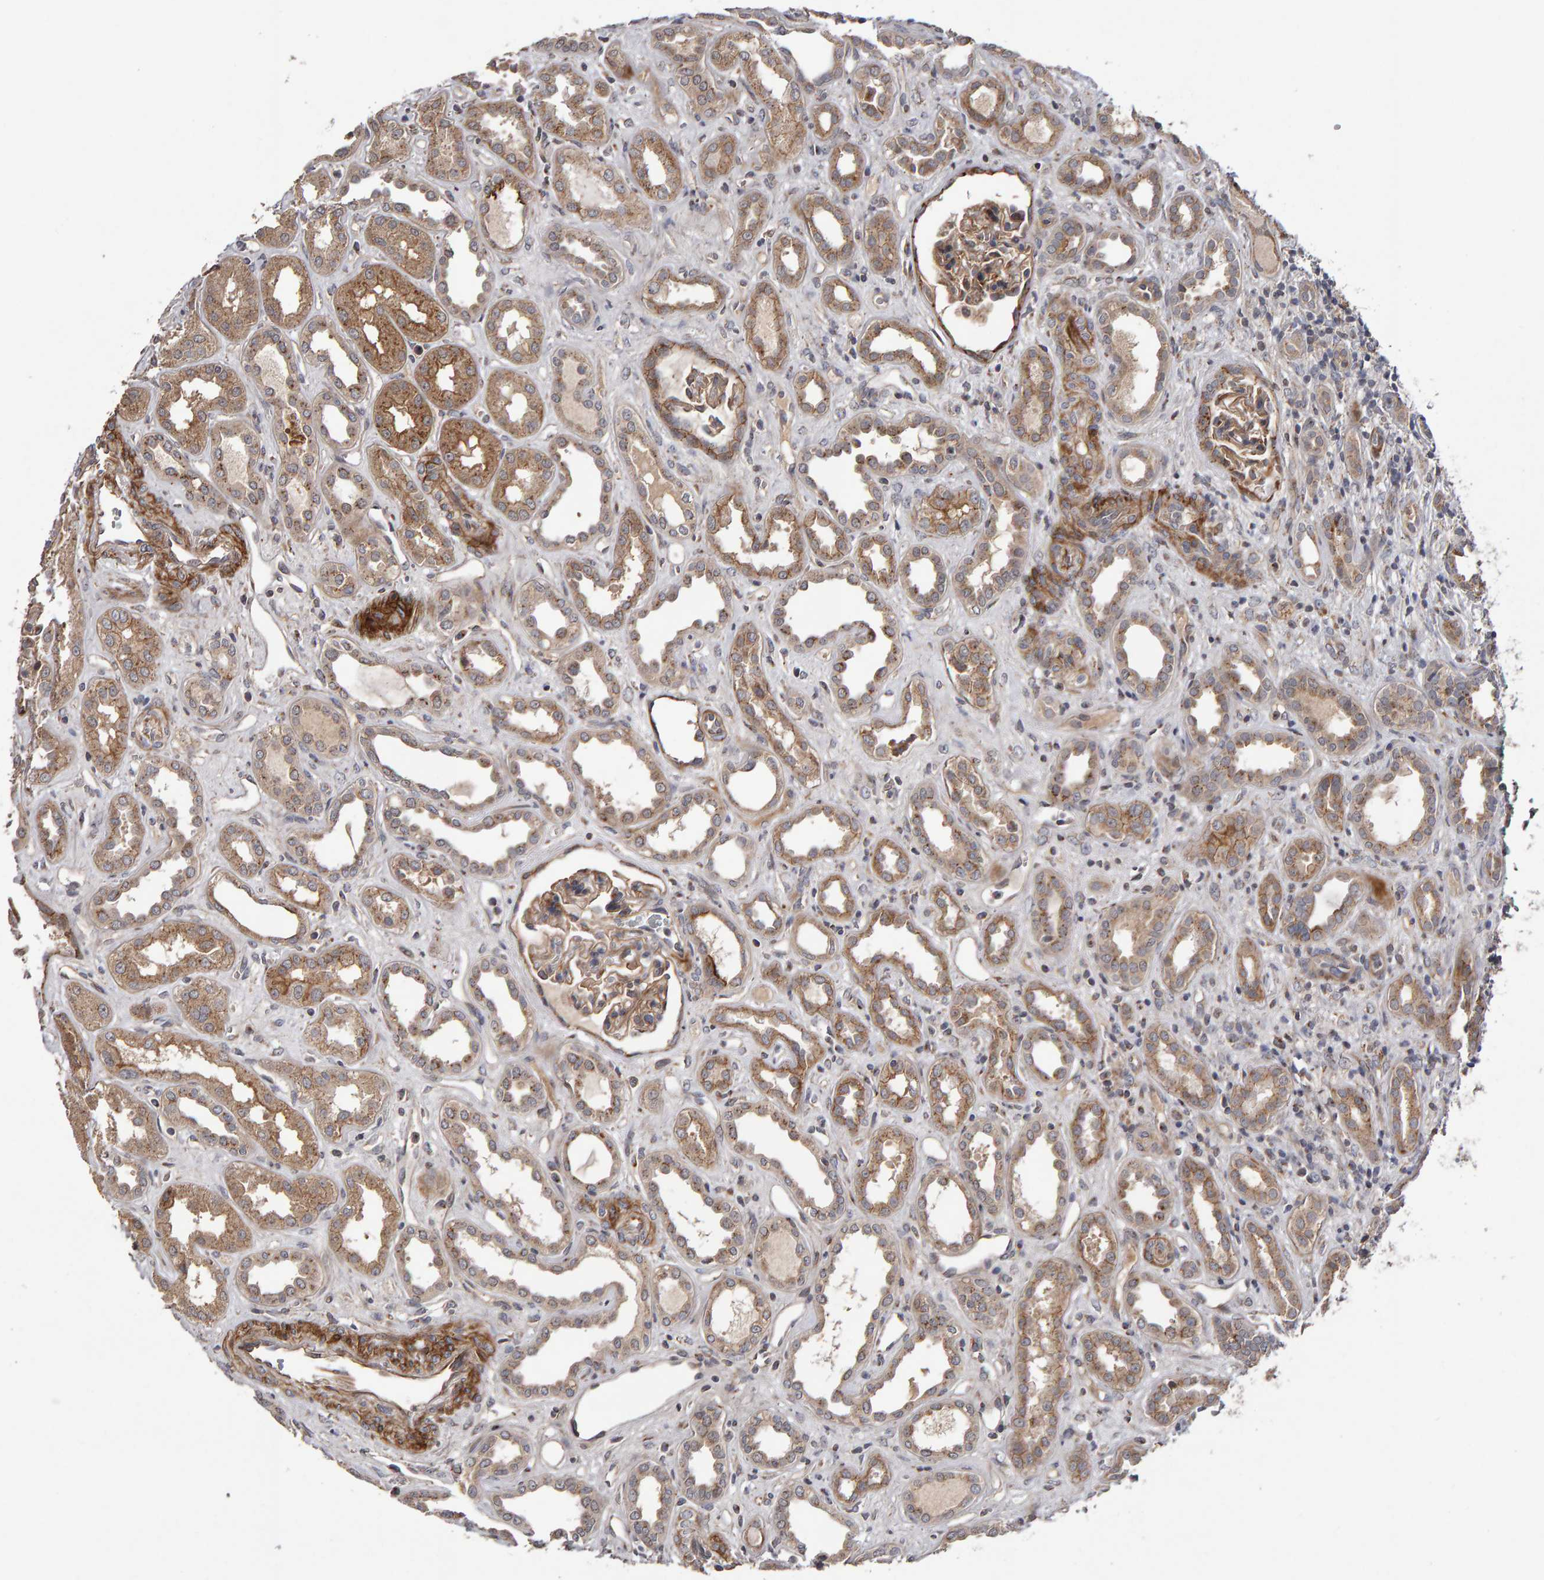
{"staining": {"intensity": "moderate", "quantity": "25%-75%", "location": "cytoplasmic/membranous"}, "tissue": "kidney", "cell_type": "Cells in glomeruli", "image_type": "normal", "snomed": [{"axis": "morphology", "description": "Normal tissue, NOS"}, {"axis": "topography", "description": "Kidney"}], "caption": "Immunohistochemistry (IHC) (DAB (3,3'-diaminobenzidine)) staining of normal kidney exhibits moderate cytoplasmic/membranous protein expression in approximately 25%-75% of cells in glomeruli.", "gene": "CANT1", "patient": {"sex": "male", "age": 59}}